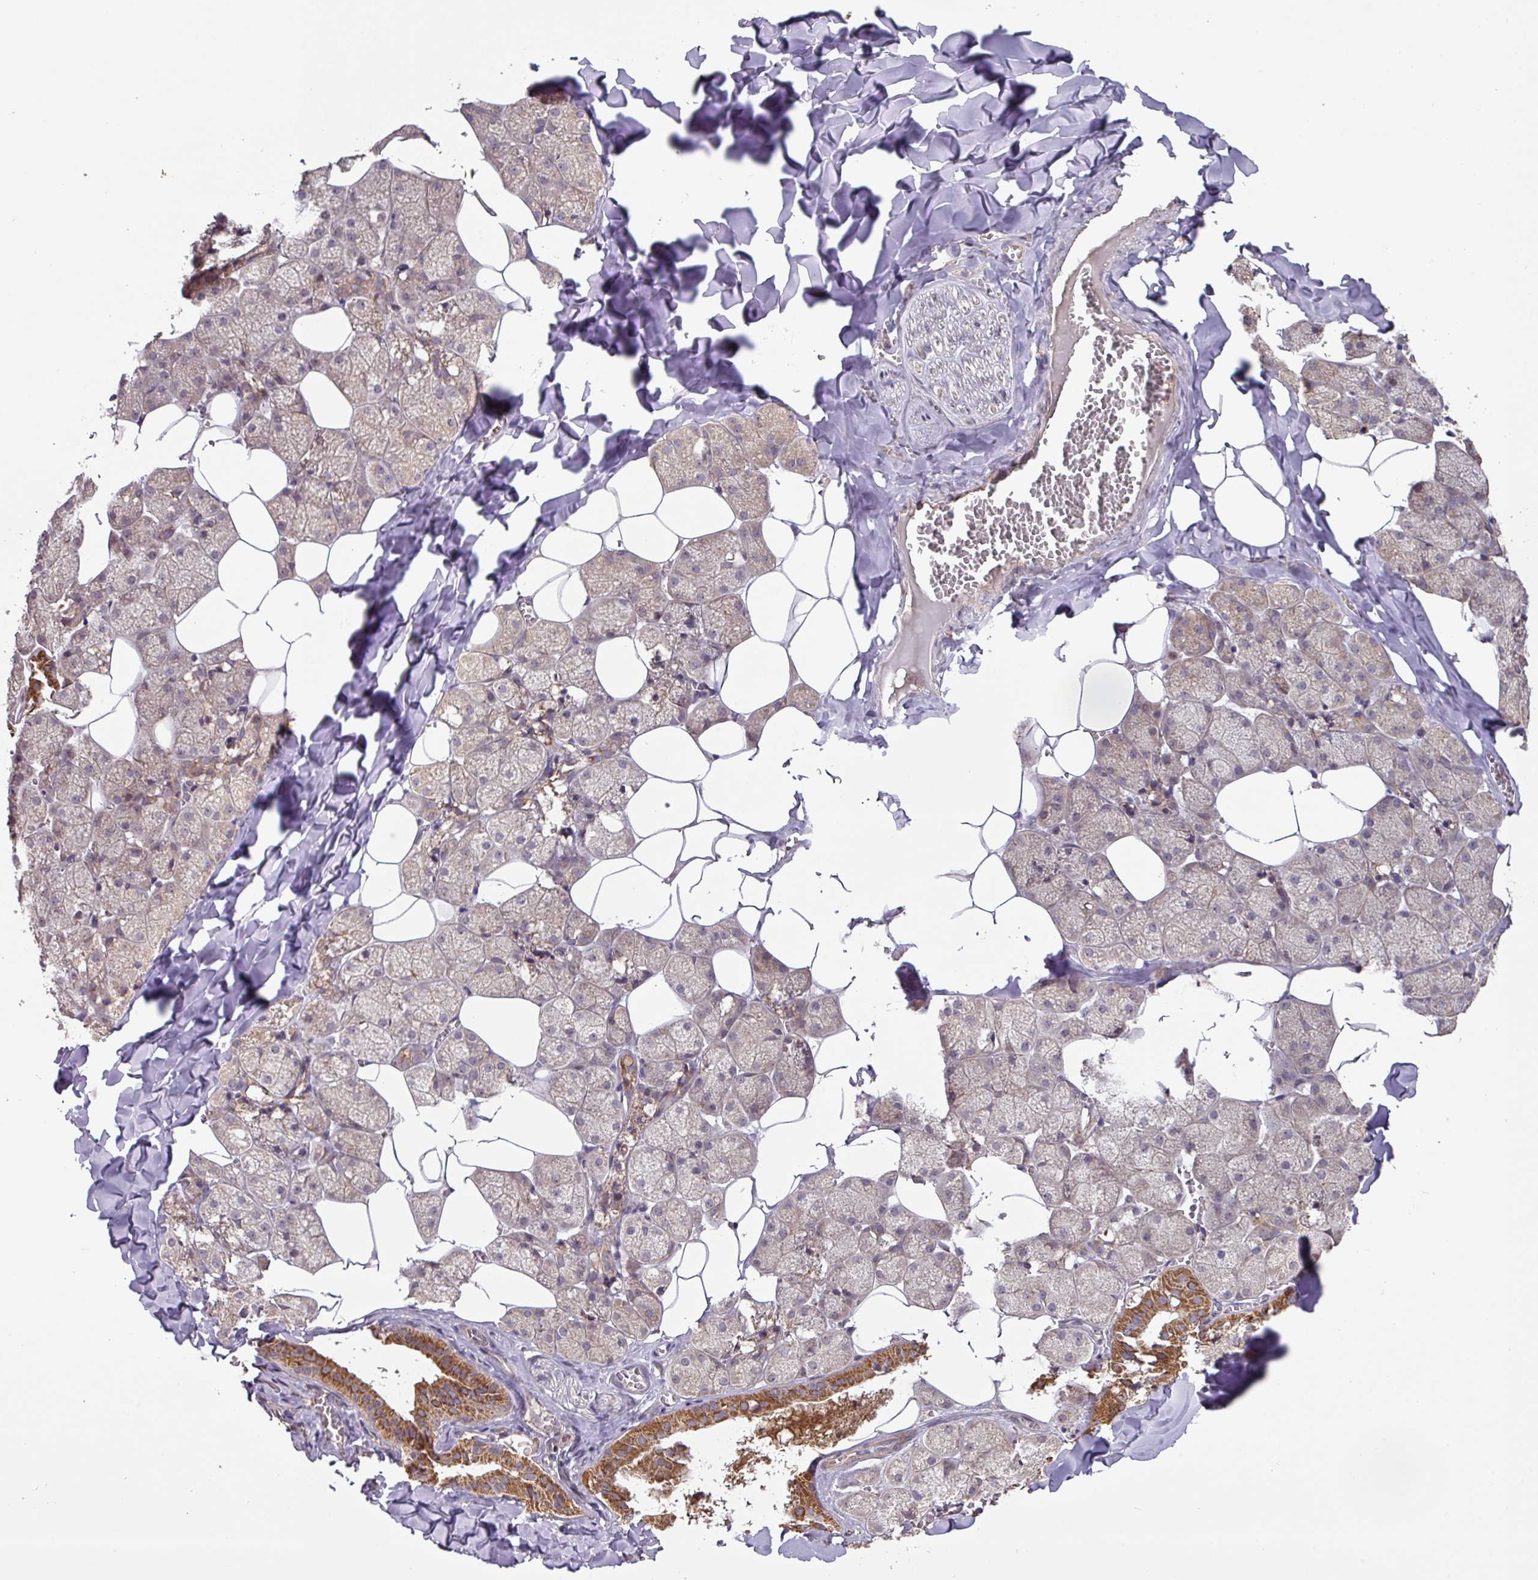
{"staining": {"intensity": "strong", "quantity": "25%-75%", "location": "cytoplasmic/membranous"}, "tissue": "salivary gland", "cell_type": "Glandular cells", "image_type": "normal", "snomed": [{"axis": "morphology", "description": "Normal tissue, NOS"}, {"axis": "topography", "description": "Salivary gland"}, {"axis": "topography", "description": "Peripheral nerve tissue"}], "caption": "About 25%-75% of glandular cells in normal salivary gland exhibit strong cytoplasmic/membranous protein expression as visualized by brown immunohistochemical staining.", "gene": "MRRF", "patient": {"sex": "male", "age": 38}}